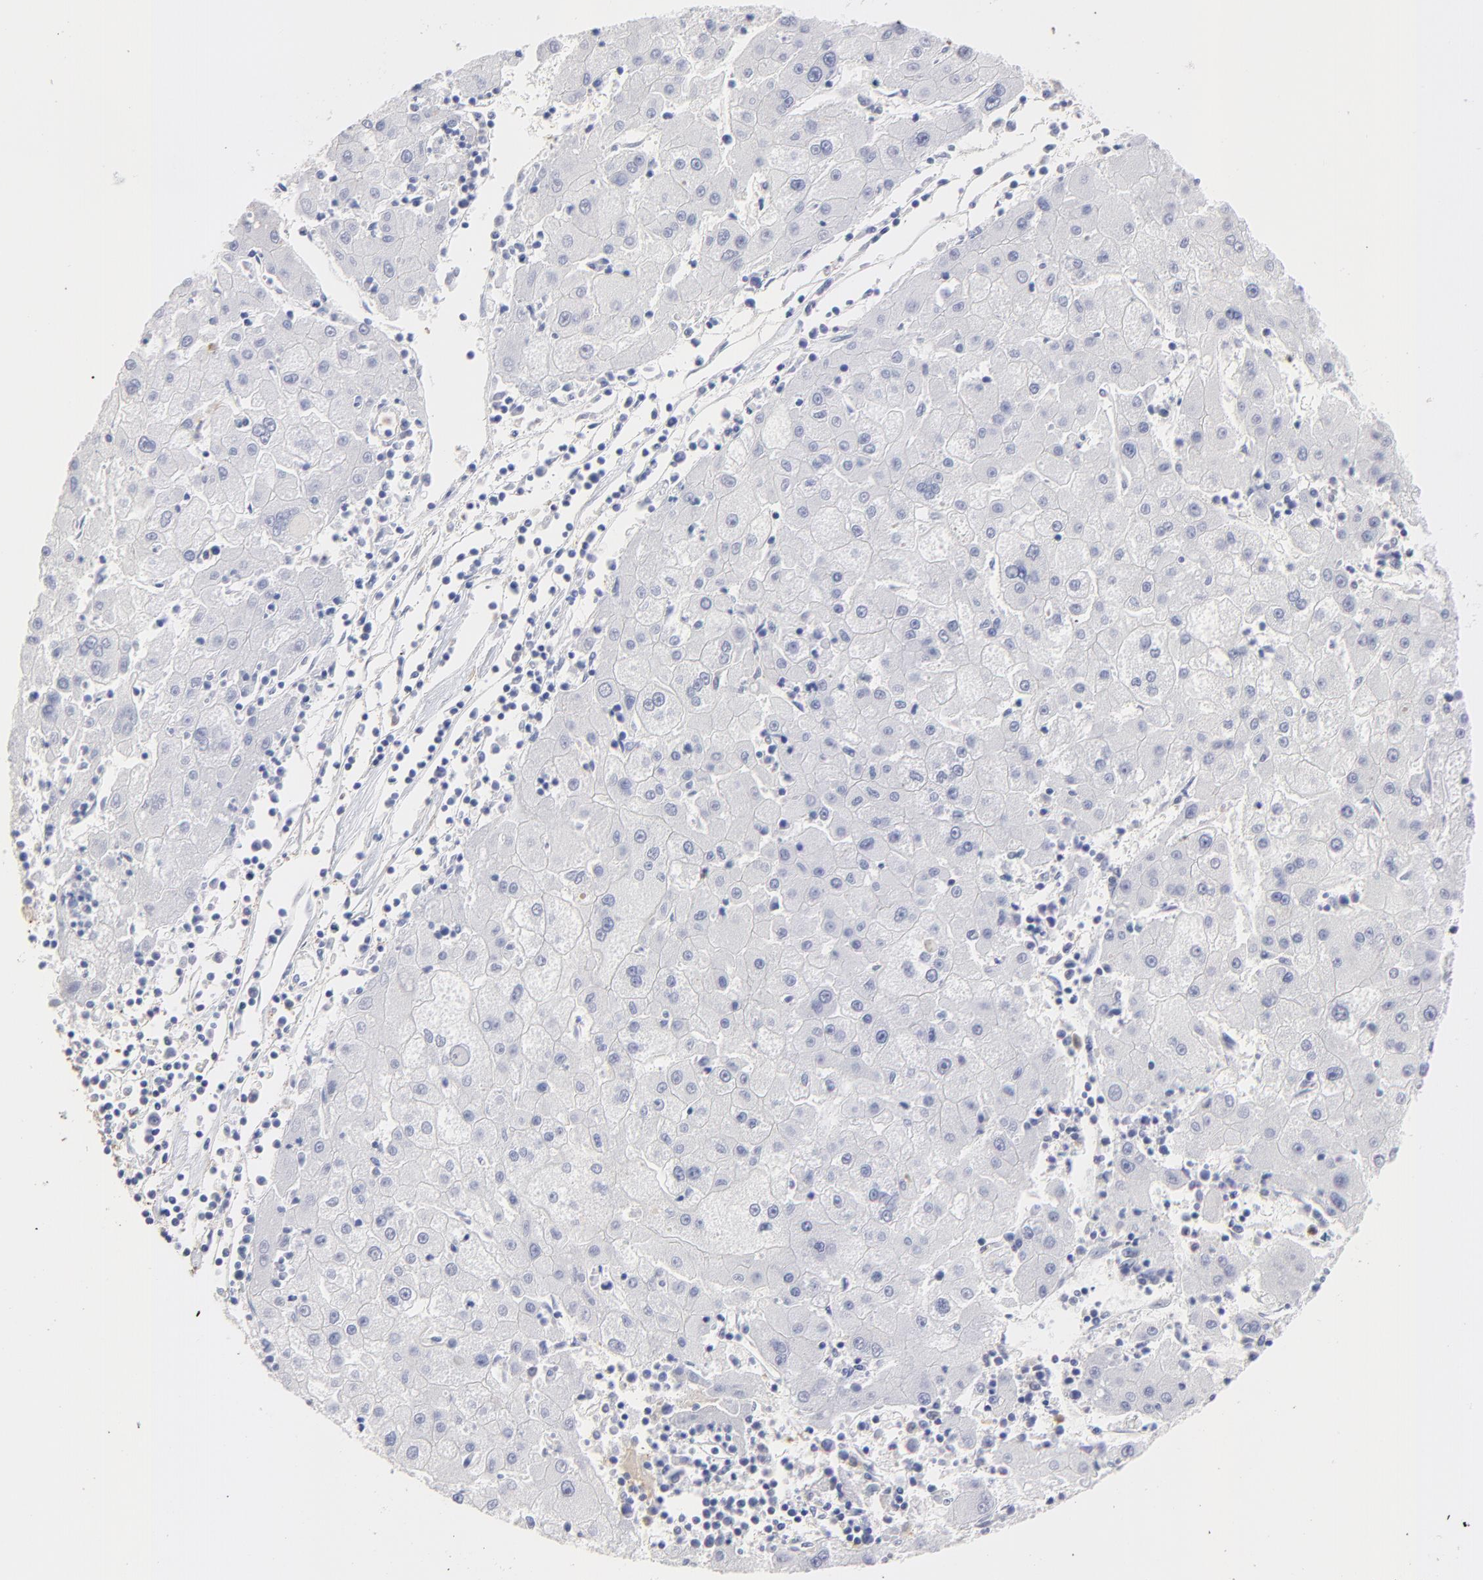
{"staining": {"intensity": "negative", "quantity": "none", "location": "none"}, "tissue": "liver cancer", "cell_type": "Tumor cells", "image_type": "cancer", "snomed": [{"axis": "morphology", "description": "Carcinoma, Hepatocellular, NOS"}, {"axis": "topography", "description": "Liver"}], "caption": "An IHC histopathology image of liver cancer (hepatocellular carcinoma) is shown. There is no staining in tumor cells of liver cancer (hepatocellular carcinoma).", "gene": "SMARCA1", "patient": {"sex": "male", "age": 72}}